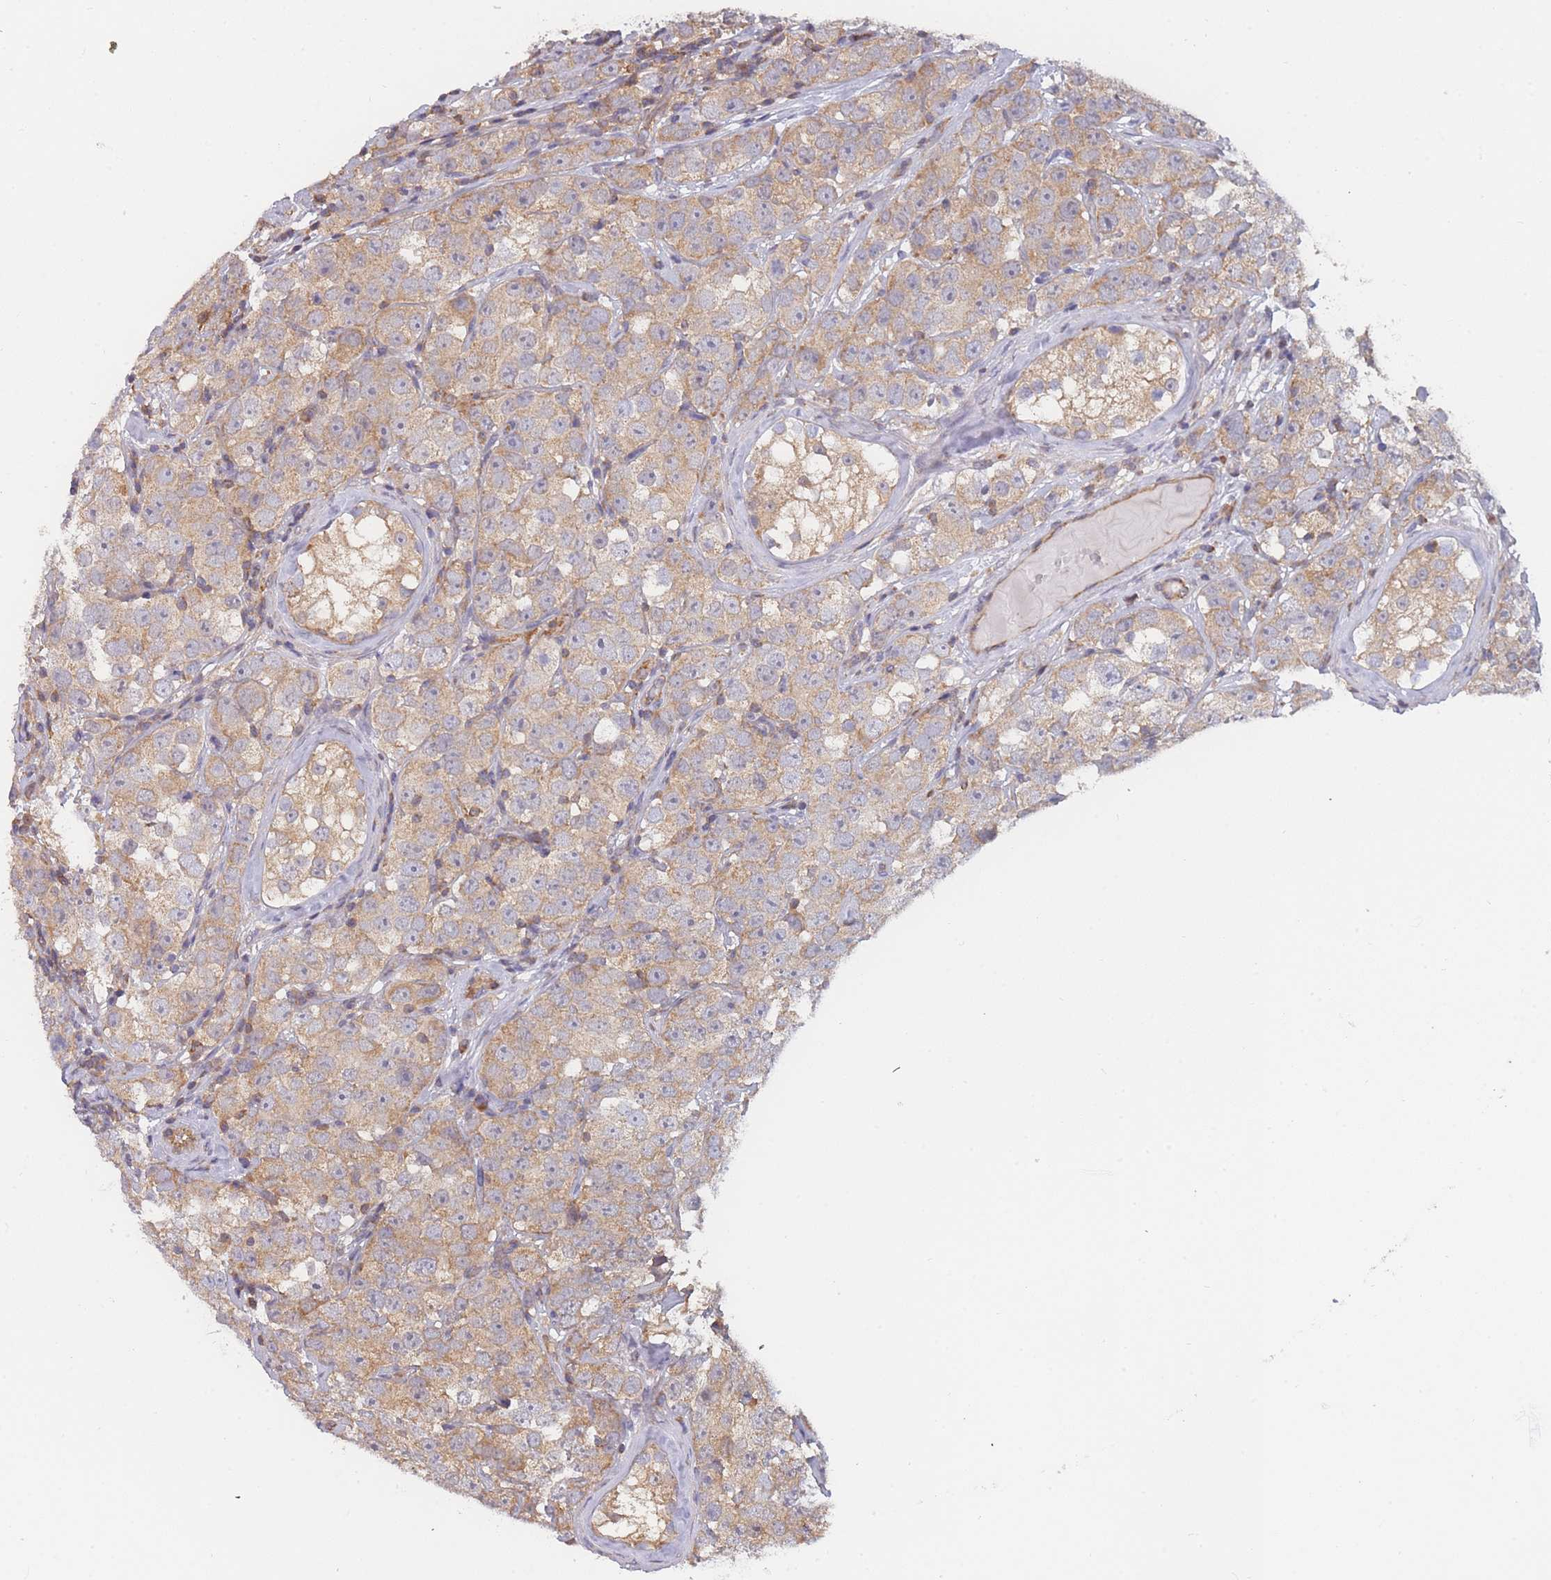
{"staining": {"intensity": "moderate", "quantity": ">75%", "location": "cytoplasmic/membranous"}, "tissue": "testis cancer", "cell_type": "Tumor cells", "image_type": "cancer", "snomed": [{"axis": "morphology", "description": "Seminoma, NOS"}, {"axis": "topography", "description": "Testis"}], "caption": "Testis cancer stained for a protein (brown) reveals moderate cytoplasmic/membranous positive staining in approximately >75% of tumor cells.", "gene": "MRPS18B", "patient": {"sex": "male", "age": 28}}